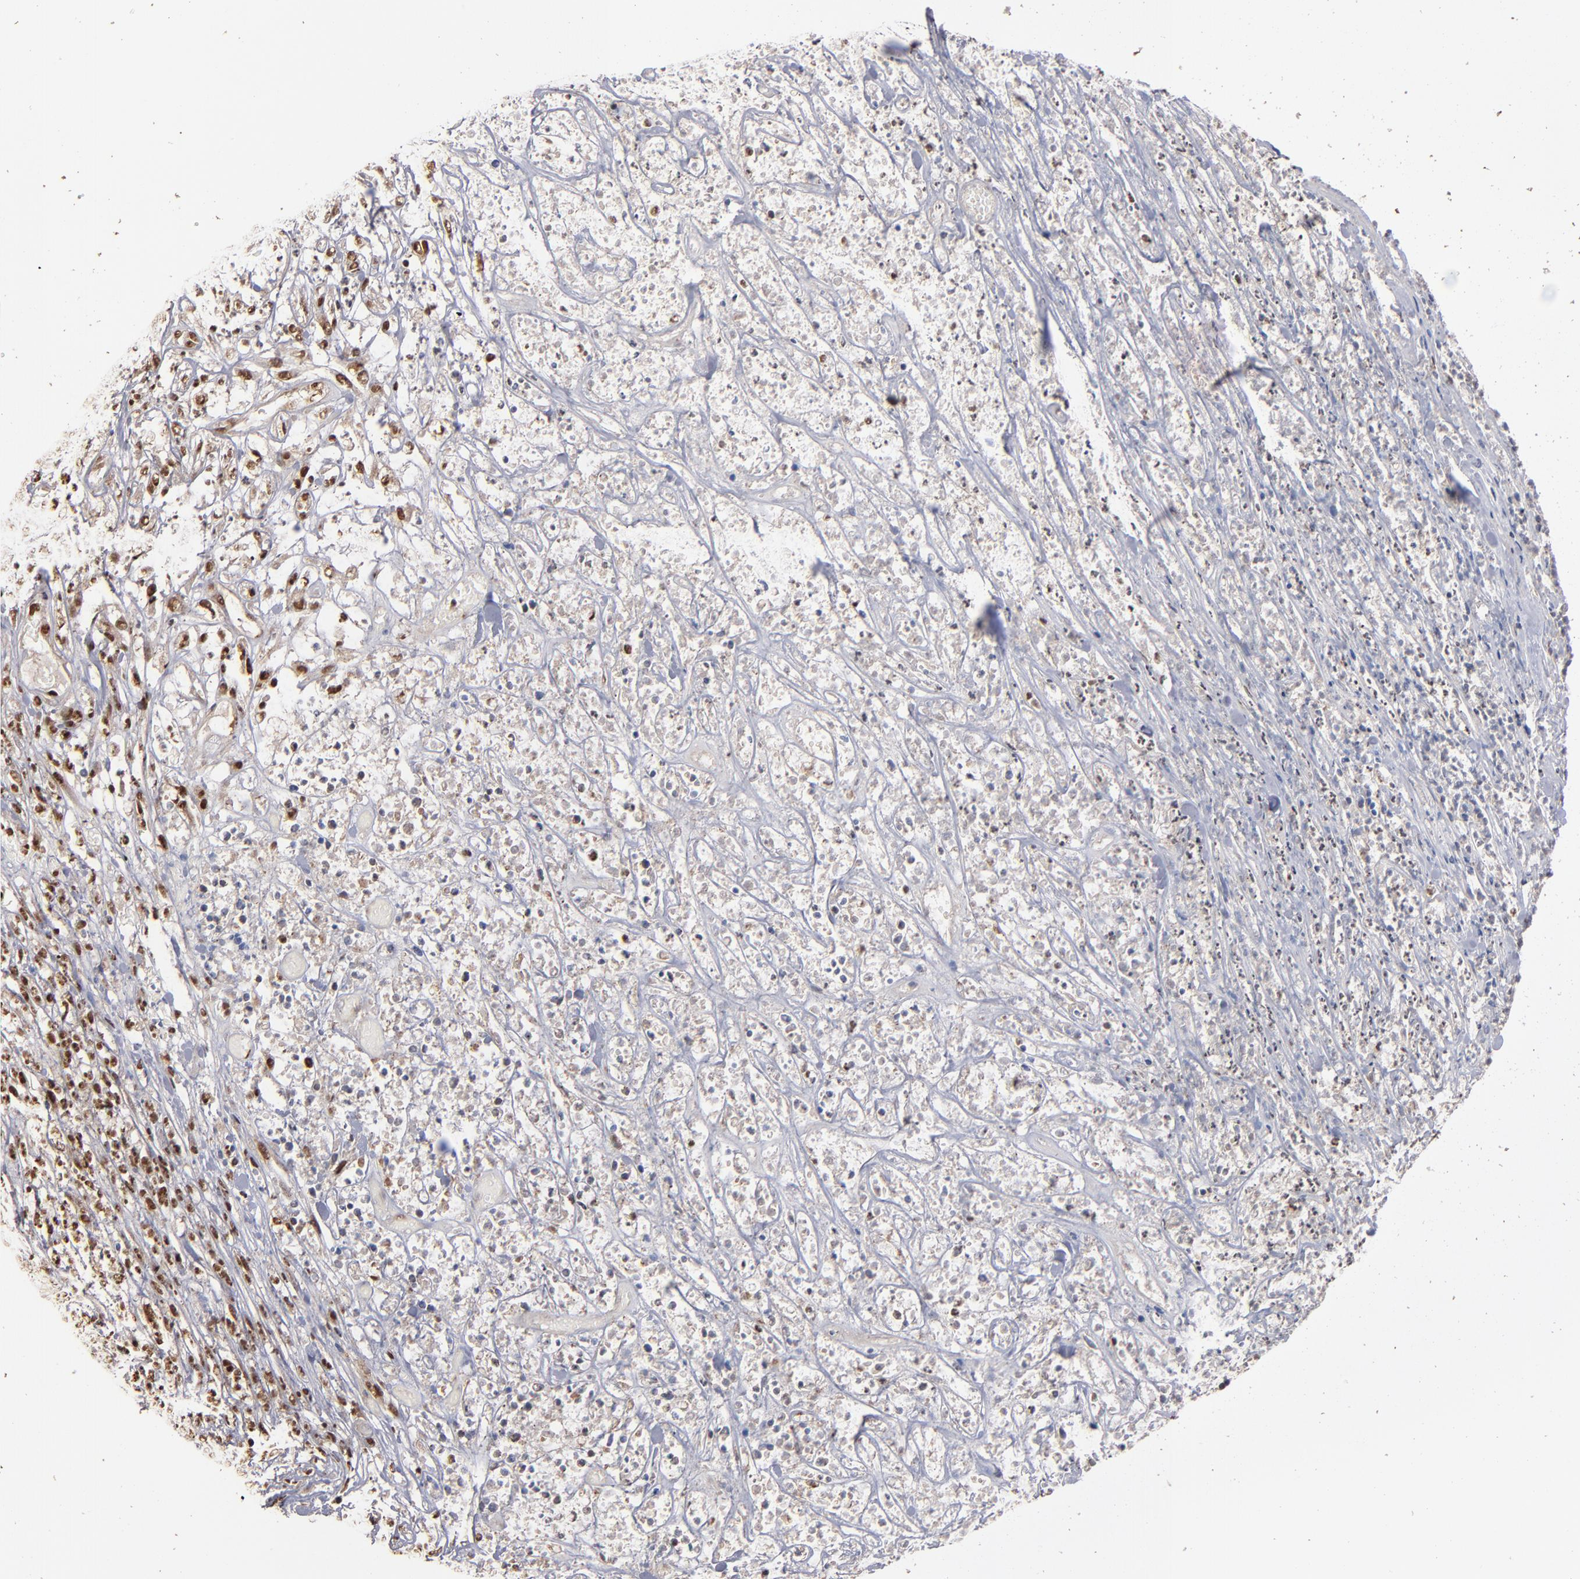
{"staining": {"intensity": "moderate", "quantity": ">75%", "location": "nuclear"}, "tissue": "lymphoma", "cell_type": "Tumor cells", "image_type": "cancer", "snomed": [{"axis": "morphology", "description": "Malignant lymphoma, non-Hodgkin's type, High grade"}, {"axis": "topography", "description": "Lymph node"}], "caption": "High-grade malignant lymphoma, non-Hodgkin's type stained for a protein displays moderate nuclear positivity in tumor cells.", "gene": "SNW1", "patient": {"sex": "female", "age": 73}}